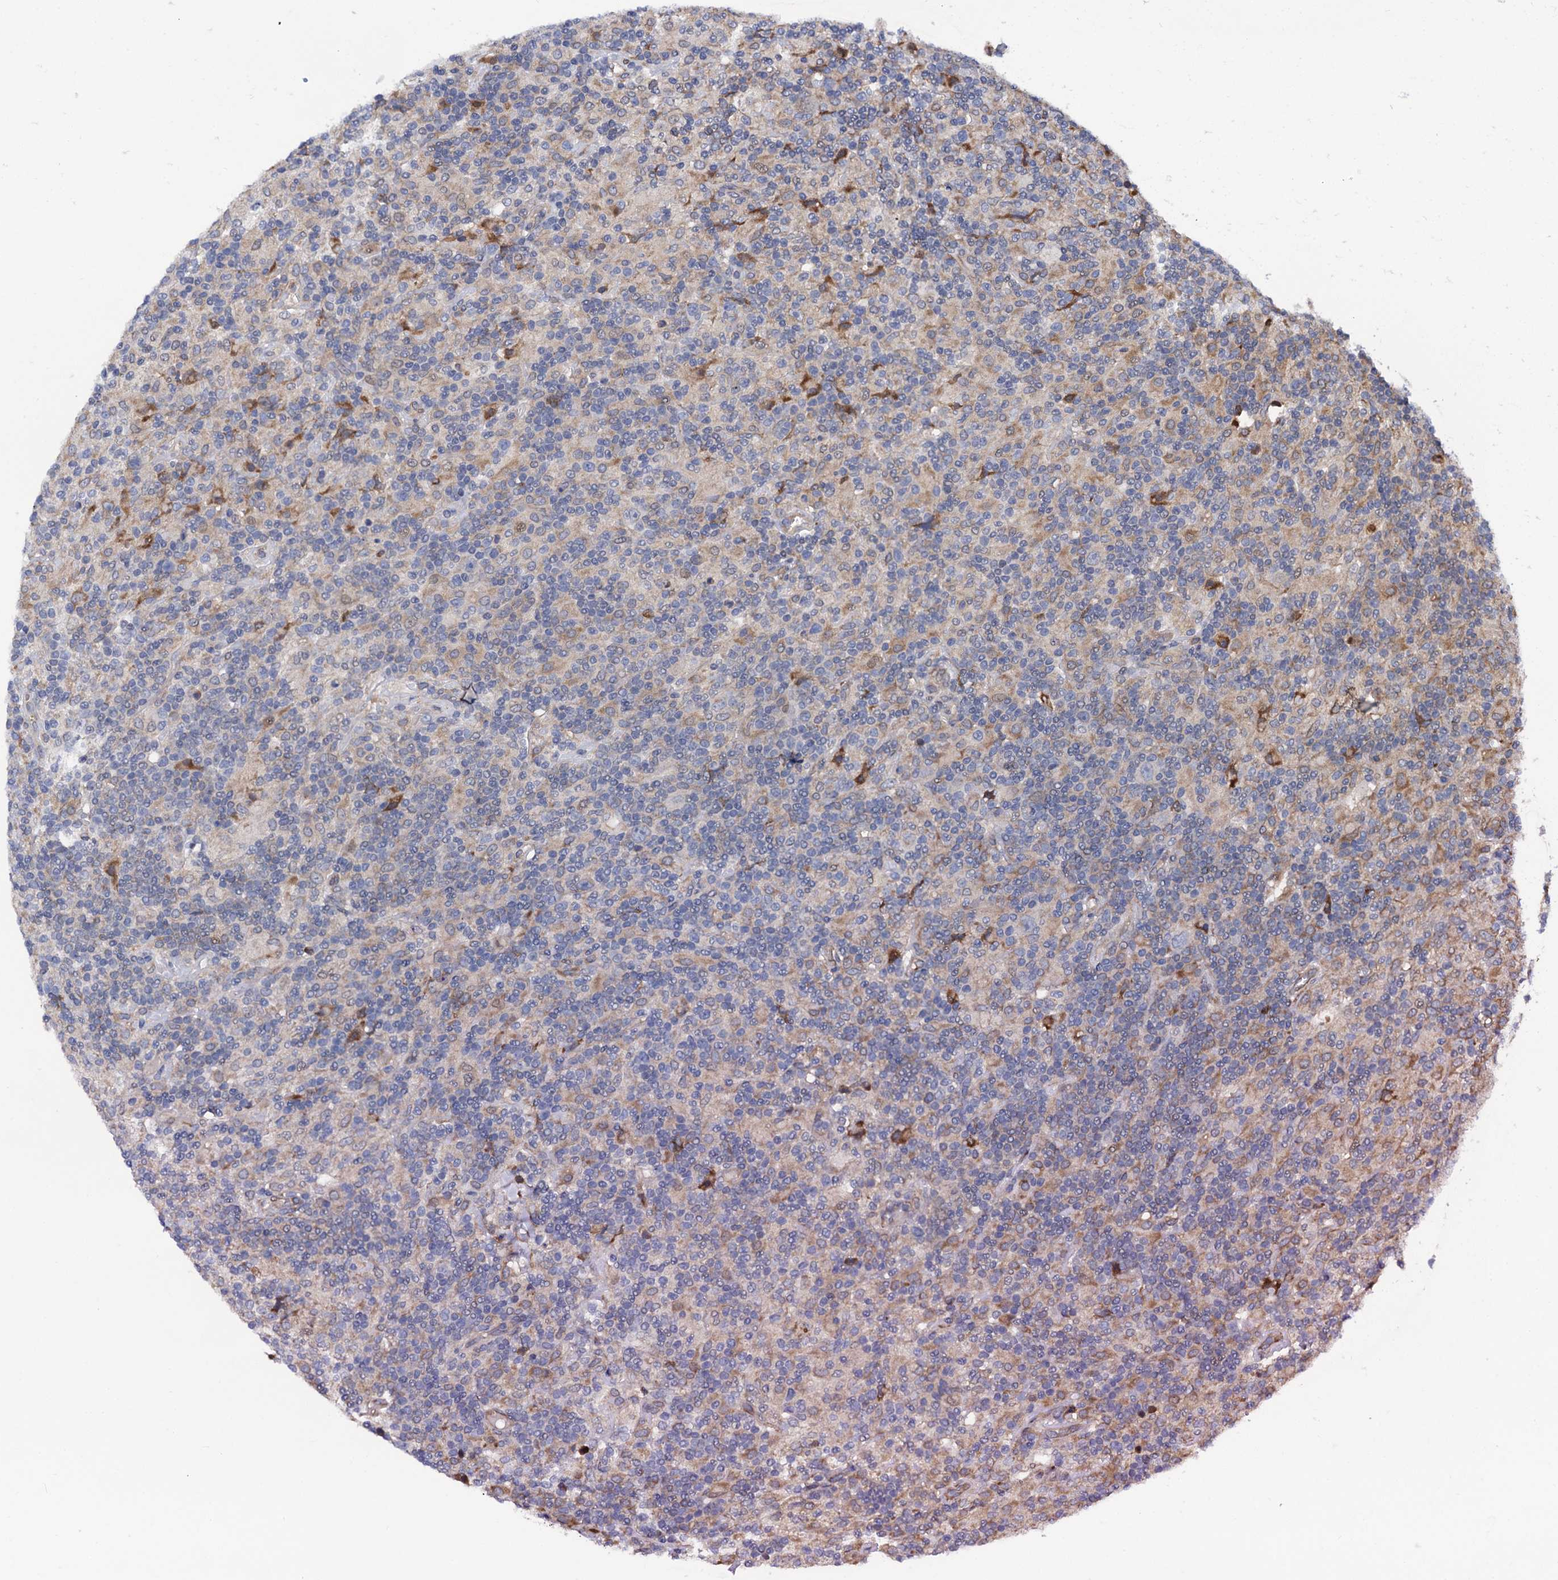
{"staining": {"intensity": "moderate", "quantity": "<25%", "location": "cytoplasmic/membranous"}, "tissue": "lymphoma", "cell_type": "Tumor cells", "image_type": "cancer", "snomed": [{"axis": "morphology", "description": "Hodgkin's disease, NOS"}, {"axis": "topography", "description": "Lymph node"}], "caption": "Human Hodgkin's disease stained for a protein (brown) shows moderate cytoplasmic/membranous positive expression in about <25% of tumor cells.", "gene": "PGLS", "patient": {"sex": "male", "age": 70}}